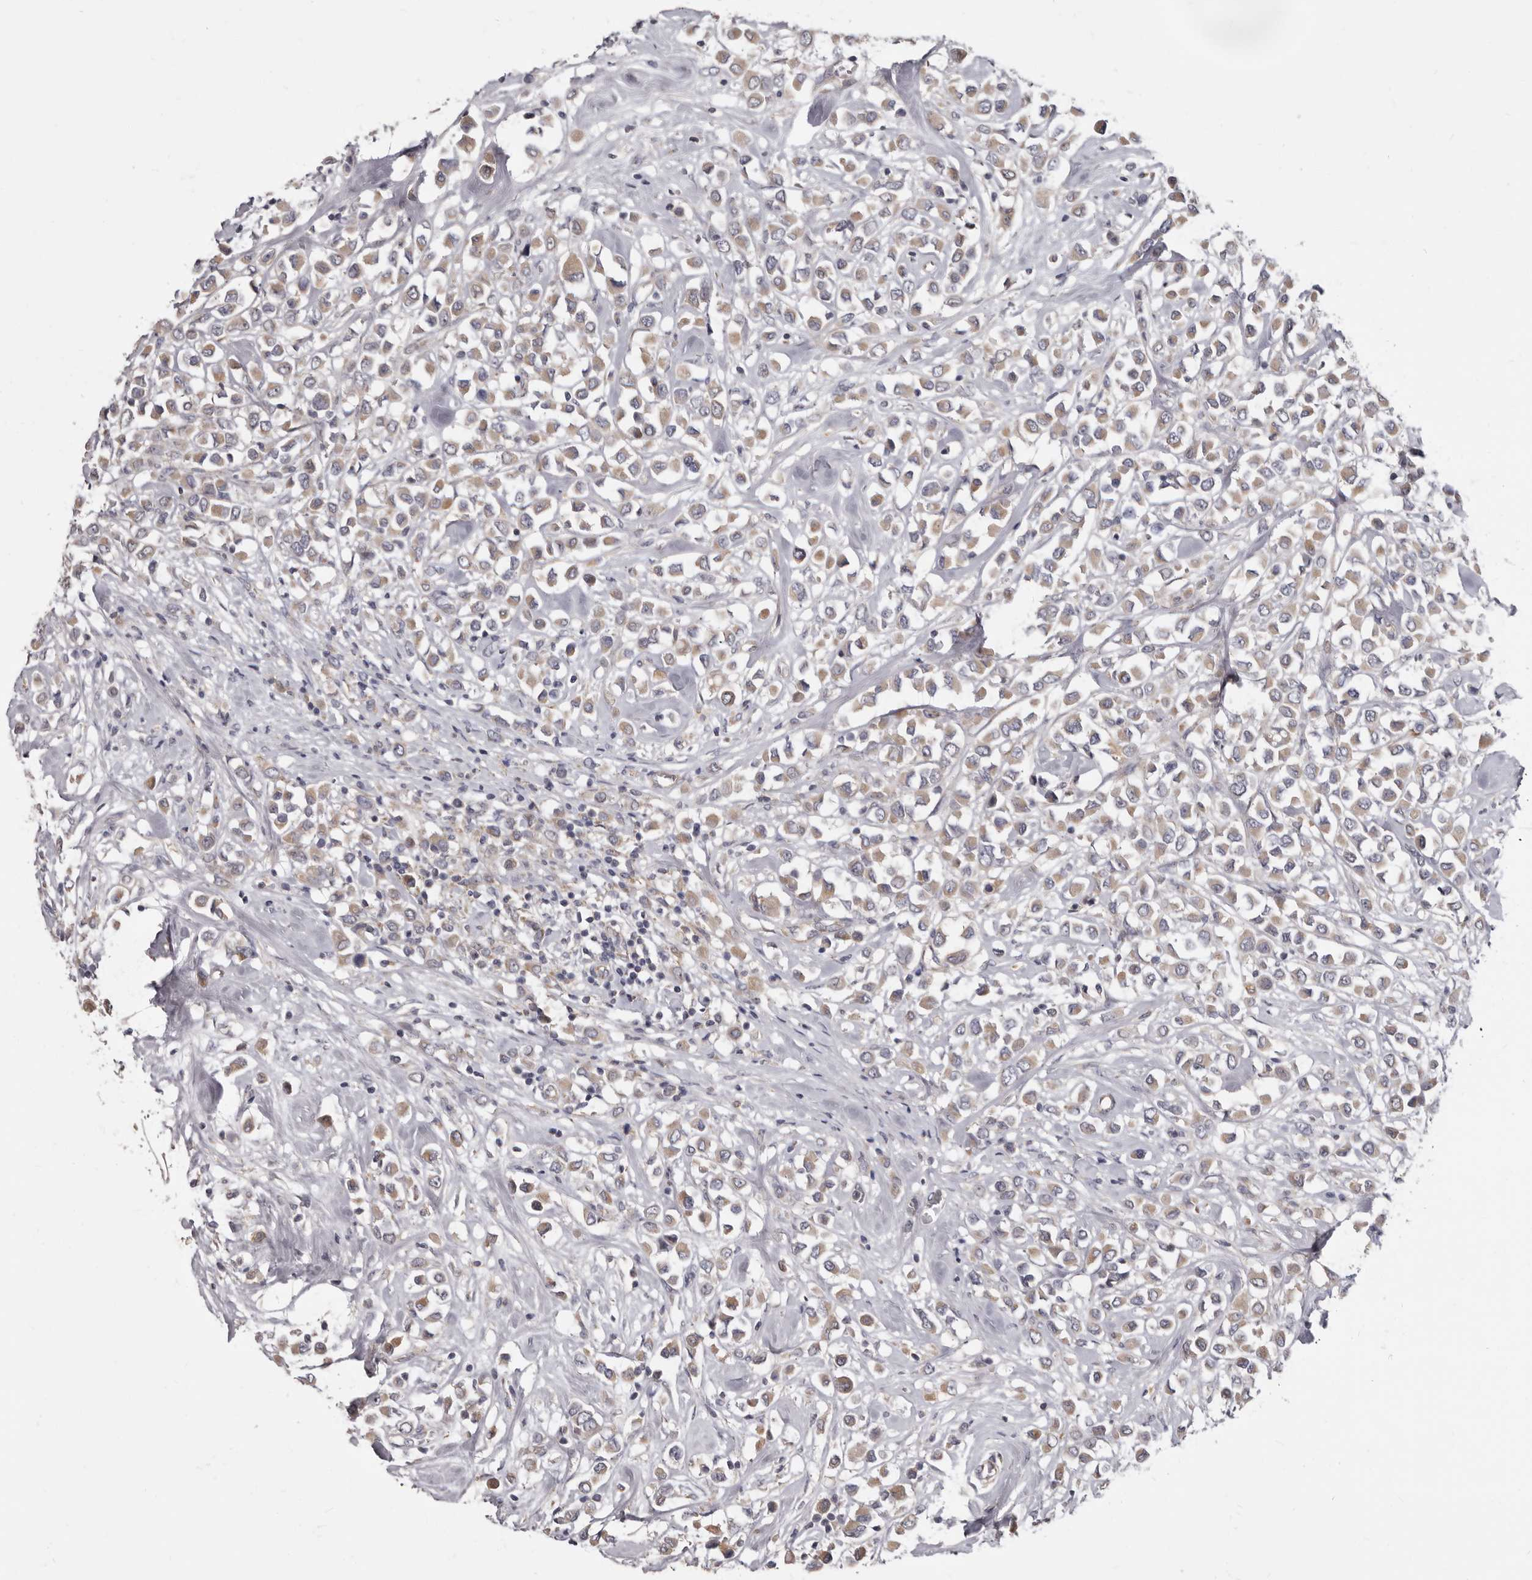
{"staining": {"intensity": "moderate", "quantity": ">75%", "location": "cytoplasmic/membranous"}, "tissue": "breast cancer", "cell_type": "Tumor cells", "image_type": "cancer", "snomed": [{"axis": "morphology", "description": "Duct carcinoma"}, {"axis": "topography", "description": "Breast"}], "caption": "Infiltrating ductal carcinoma (breast) stained for a protein (brown) exhibits moderate cytoplasmic/membranous positive staining in about >75% of tumor cells.", "gene": "FMO2", "patient": {"sex": "female", "age": 61}}